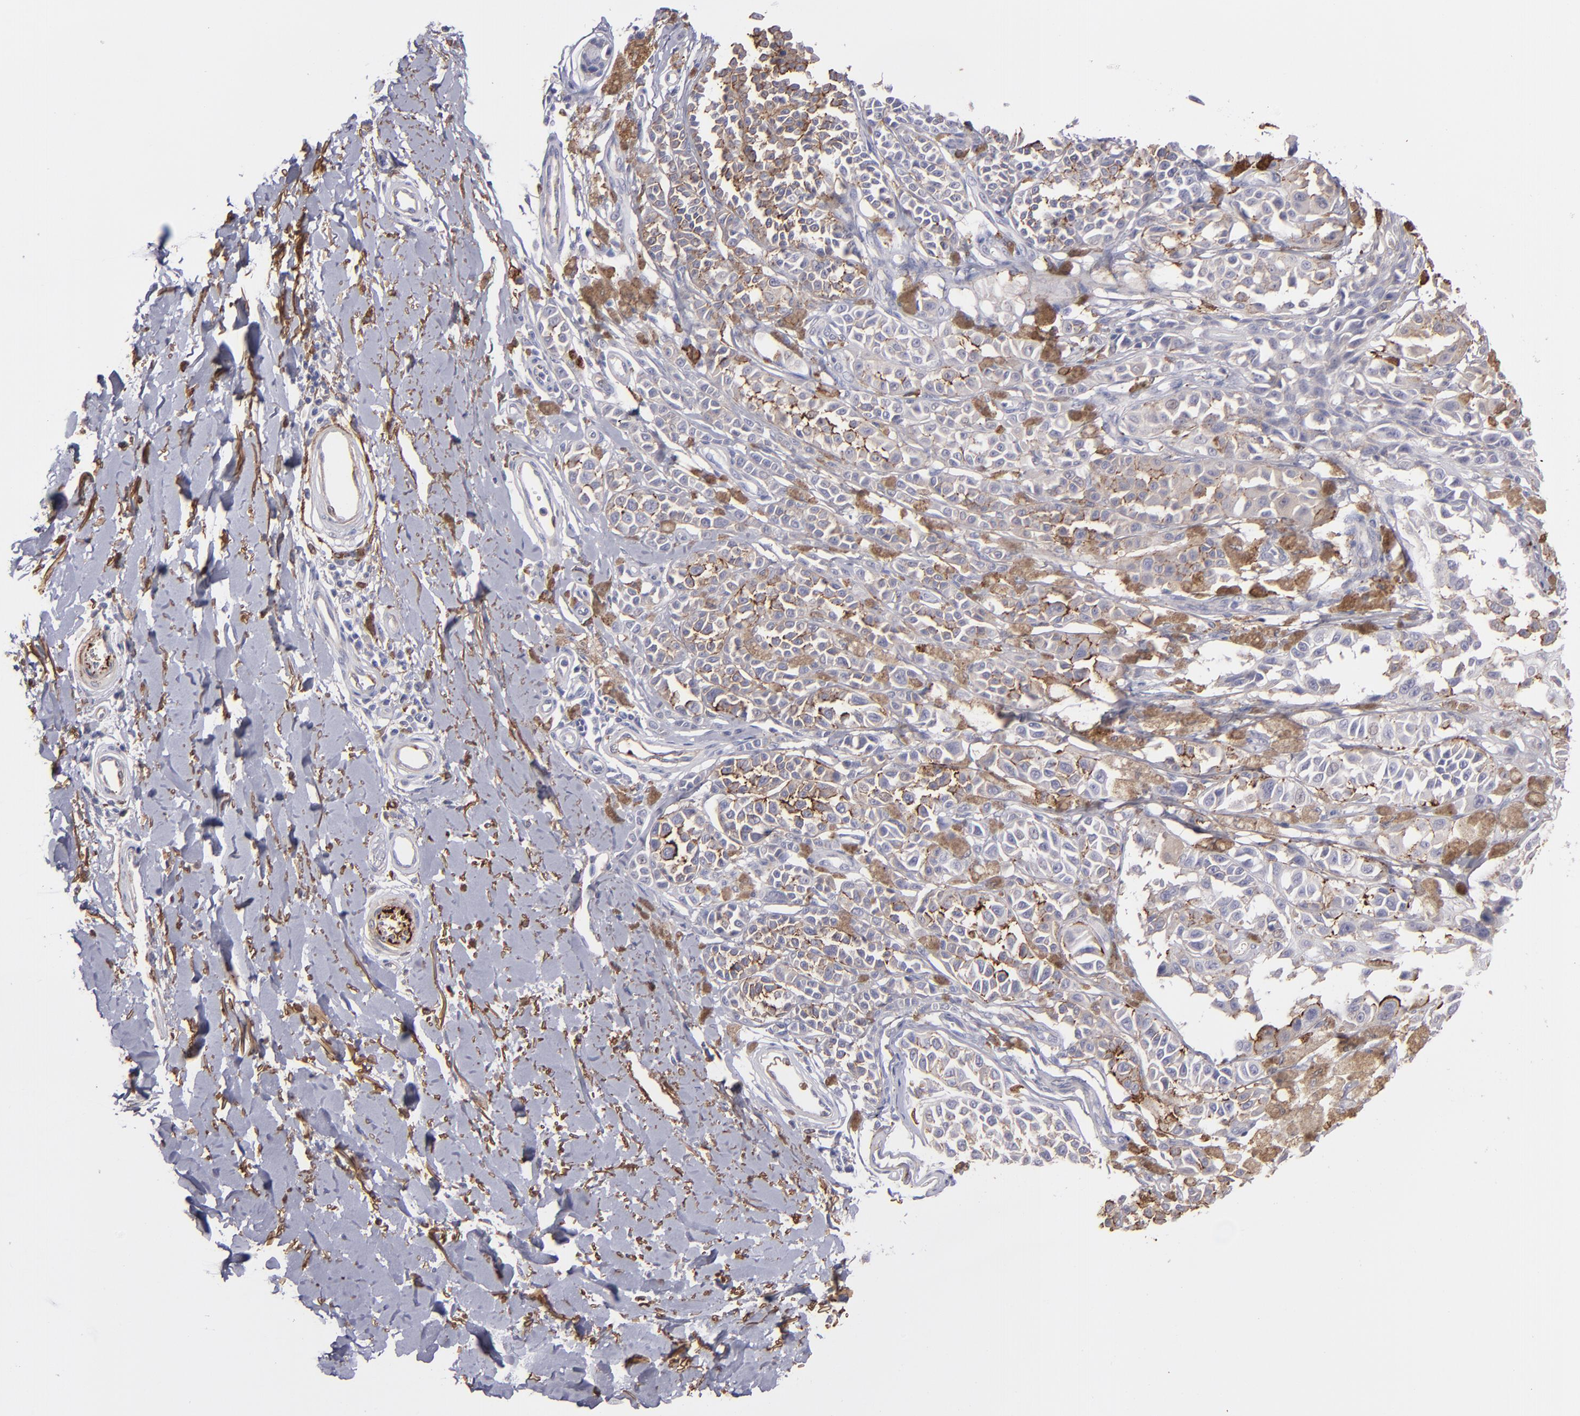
{"staining": {"intensity": "weak", "quantity": "25%-75%", "location": "cytoplasmic/membranous"}, "tissue": "melanoma", "cell_type": "Tumor cells", "image_type": "cancer", "snomed": [{"axis": "morphology", "description": "Malignant melanoma, NOS"}, {"axis": "topography", "description": "Skin"}], "caption": "A histopathology image of human melanoma stained for a protein exhibits weak cytoplasmic/membranous brown staining in tumor cells. (DAB (3,3'-diaminobenzidine) = brown stain, brightfield microscopy at high magnification).", "gene": "C1QA", "patient": {"sex": "female", "age": 38}}